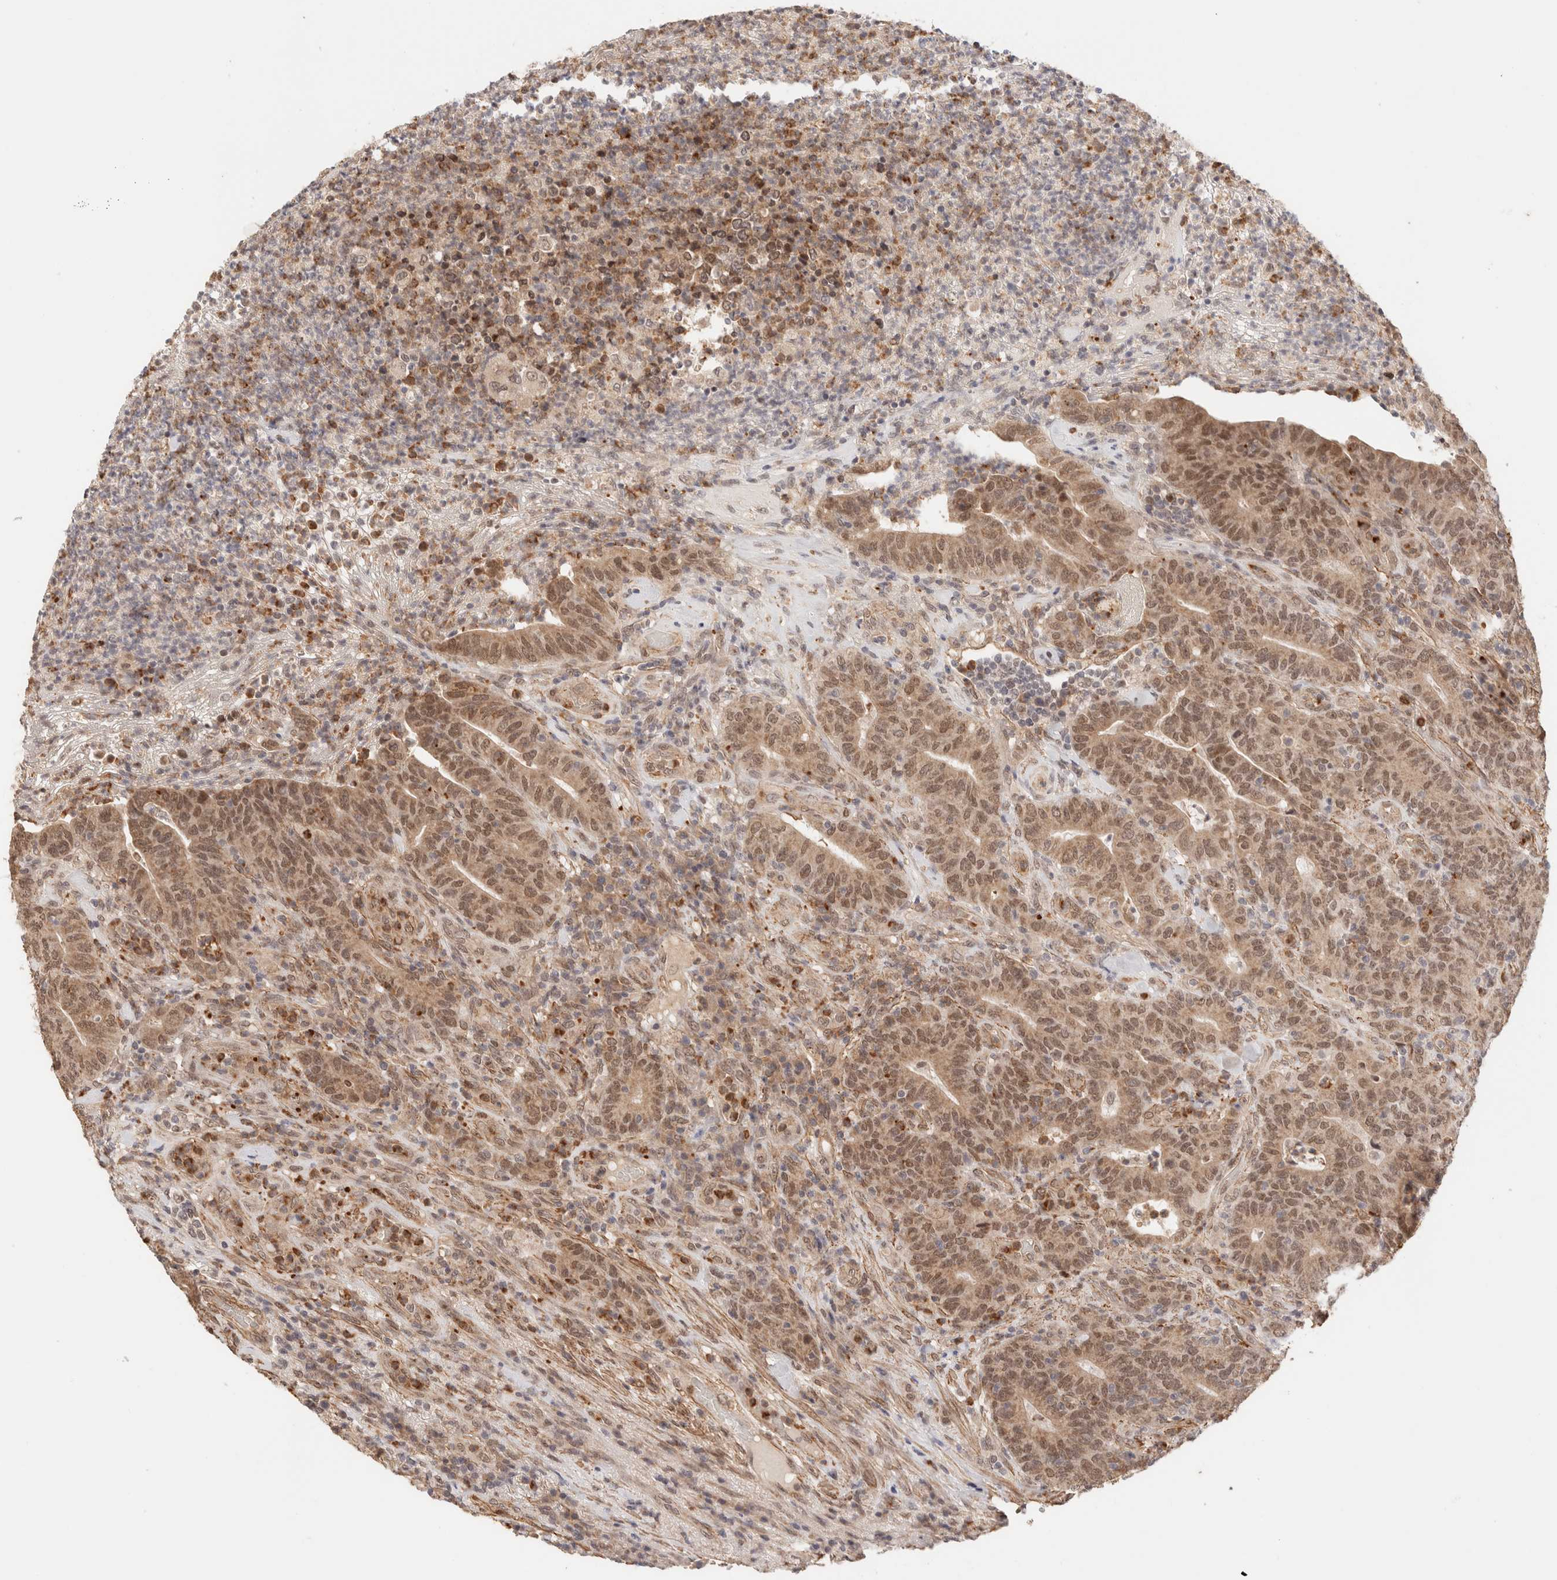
{"staining": {"intensity": "moderate", "quantity": ">75%", "location": "cytoplasmic/membranous,nuclear"}, "tissue": "colorectal cancer", "cell_type": "Tumor cells", "image_type": "cancer", "snomed": [{"axis": "morphology", "description": "Normal tissue, NOS"}, {"axis": "morphology", "description": "Adenocarcinoma, NOS"}, {"axis": "topography", "description": "Colon"}], "caption": "This photomicrograph reveals adenocarcinoma (colorectal) stained with immunohistochemistry (IHC) to label a protein in brown. The cytoplasmic/membranous and nuclear of tumor cells show moderate positivity for the protein. Nuclei are counter-stained blue.", "gene": "BRPF3", "patient": {"sex": "female", "age": 75}}